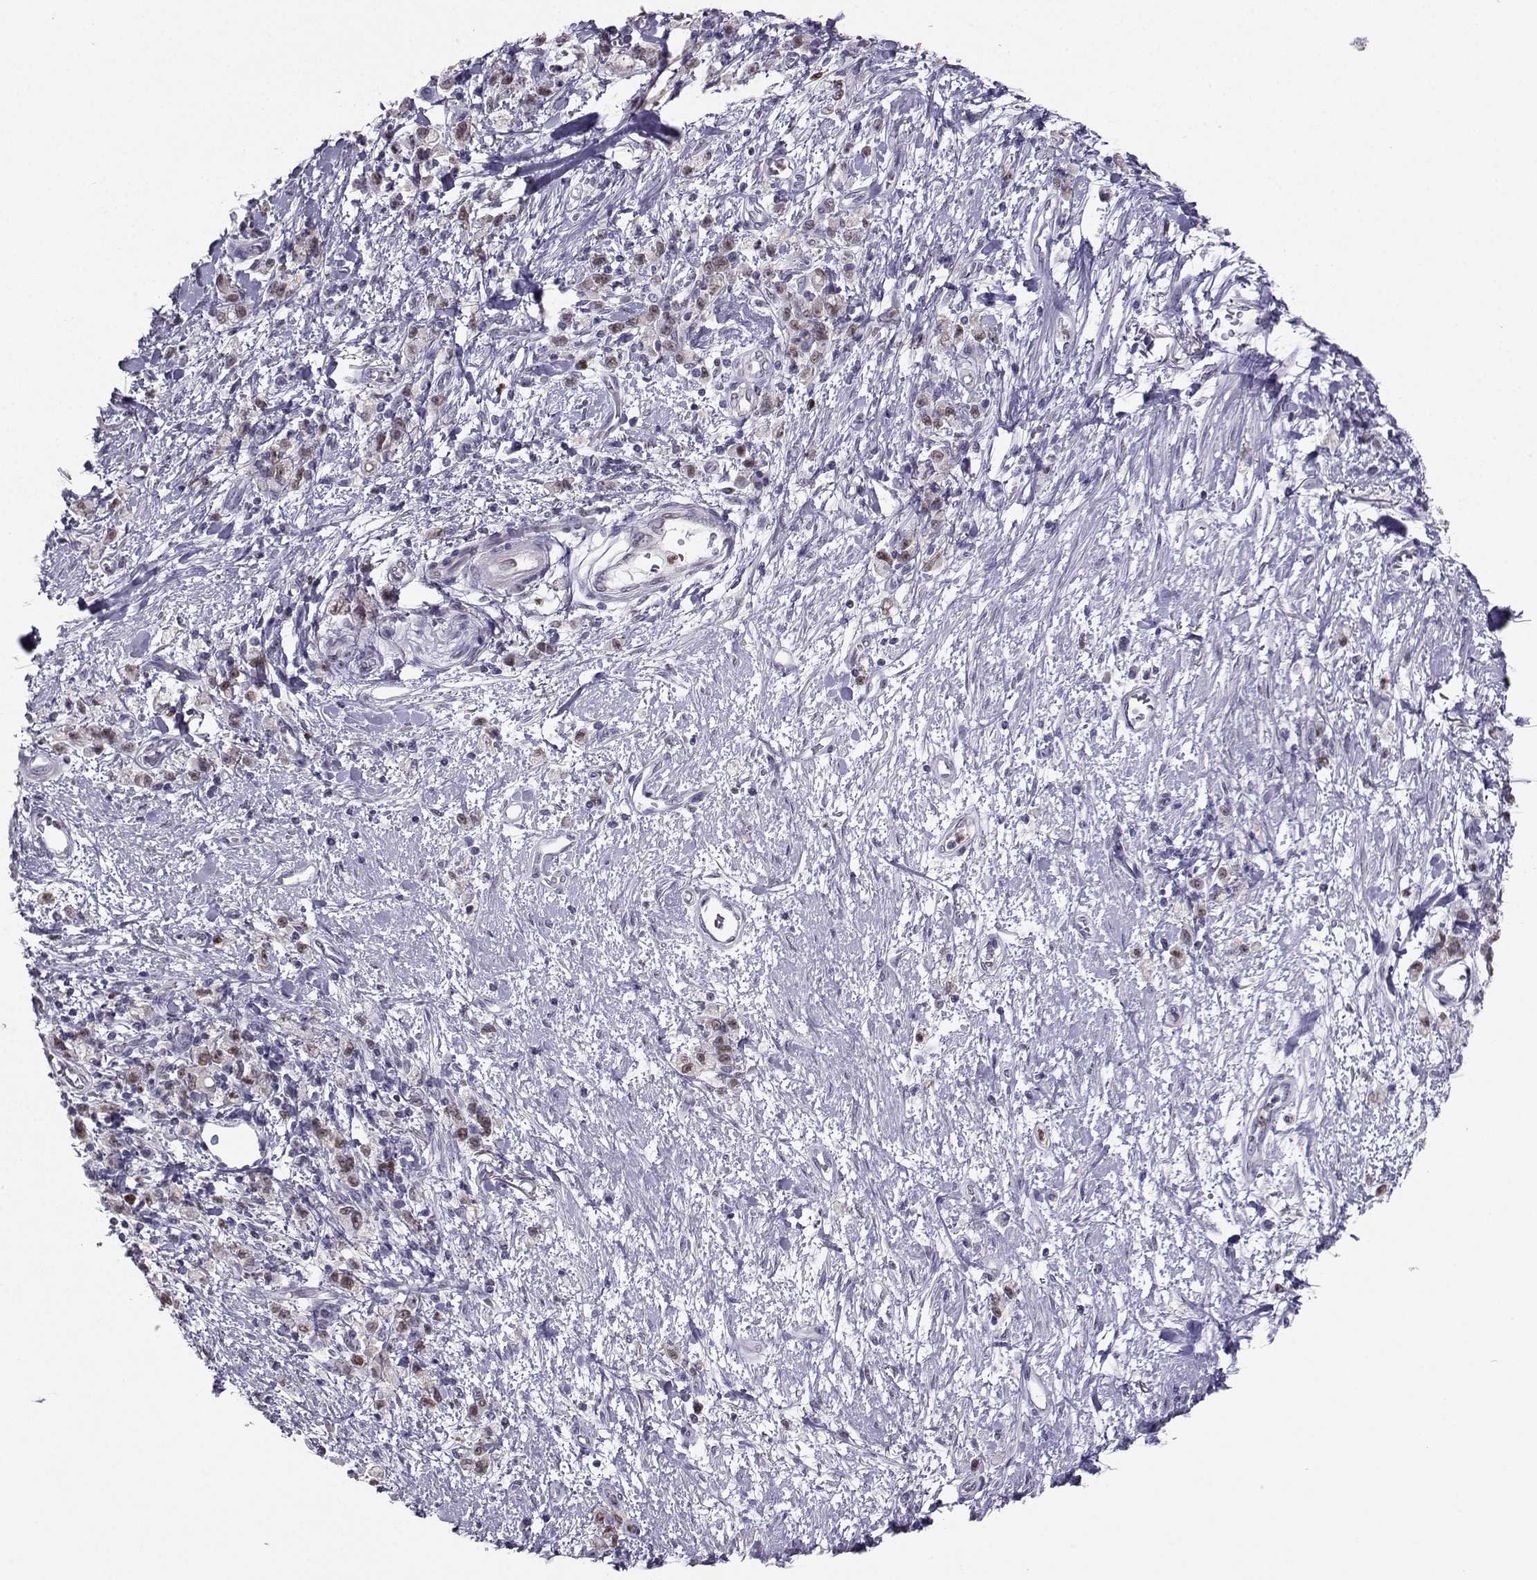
{"staining": {"intensity": "weak", "quantity": "25%-75%", "location": "nuclear"}, "tissue": "stomach cancer", "cell_type": "Tumor cells", "image_type": "cancer", "snomed": [{"axis": "morphology", "description": "Adenocarcinoma, NOS"}, {"axis": "topography", "description": "Stomach"}], "caption": "A brown stain shows weak nuclear expression of a protein in human stomach adenocarcinoma tumor cells. (DAB (3,3'-diaminobenzidine) IHC, brown staining for protein, blue staining for nuclei).", "gene": "TEDC2", "patient": {"sex": "male", "age": 77}}